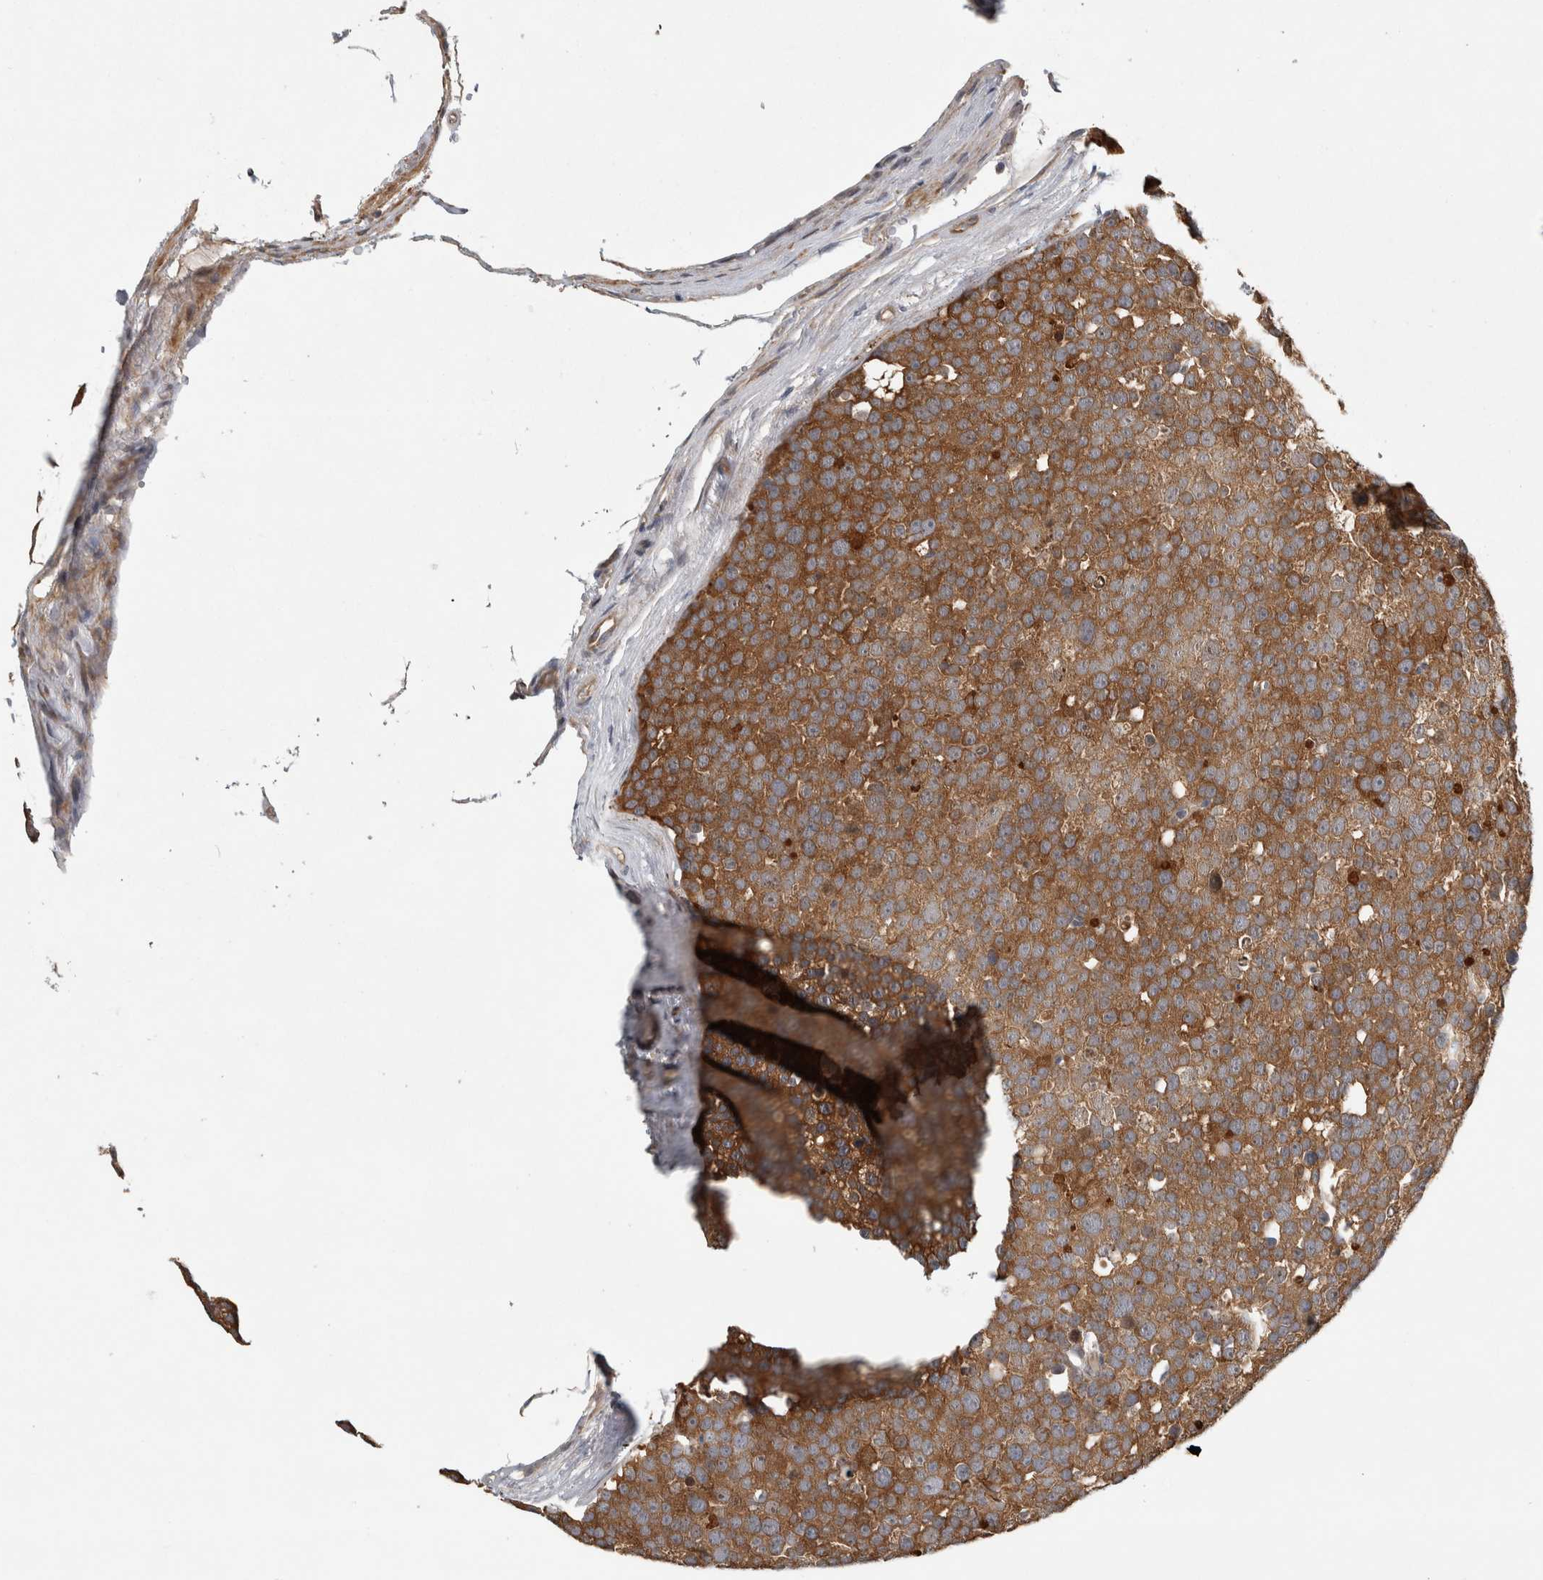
{"staining": {"intensity": "moderate", "quantity": ">75%", "location": "cytoplasmic/membranous"}, "tissue": "testis cancer", "cell_type": "Tumor cells", "image_type": "cancer", "snomed": [{"axis": "morphology", "description": "Seminoma, NOS"}, {"axis": "topography", "description": "Testis"}], "caption": "Seminoma (testis) stained for a protein displays moderate cytoplasmic/membranous positivity in tumor cells. (brown staining indicates protein expression, while blue staining denotes nuclei).", "gene": "TRMT61B", "patient": {"sex": "male", "age": 71}}